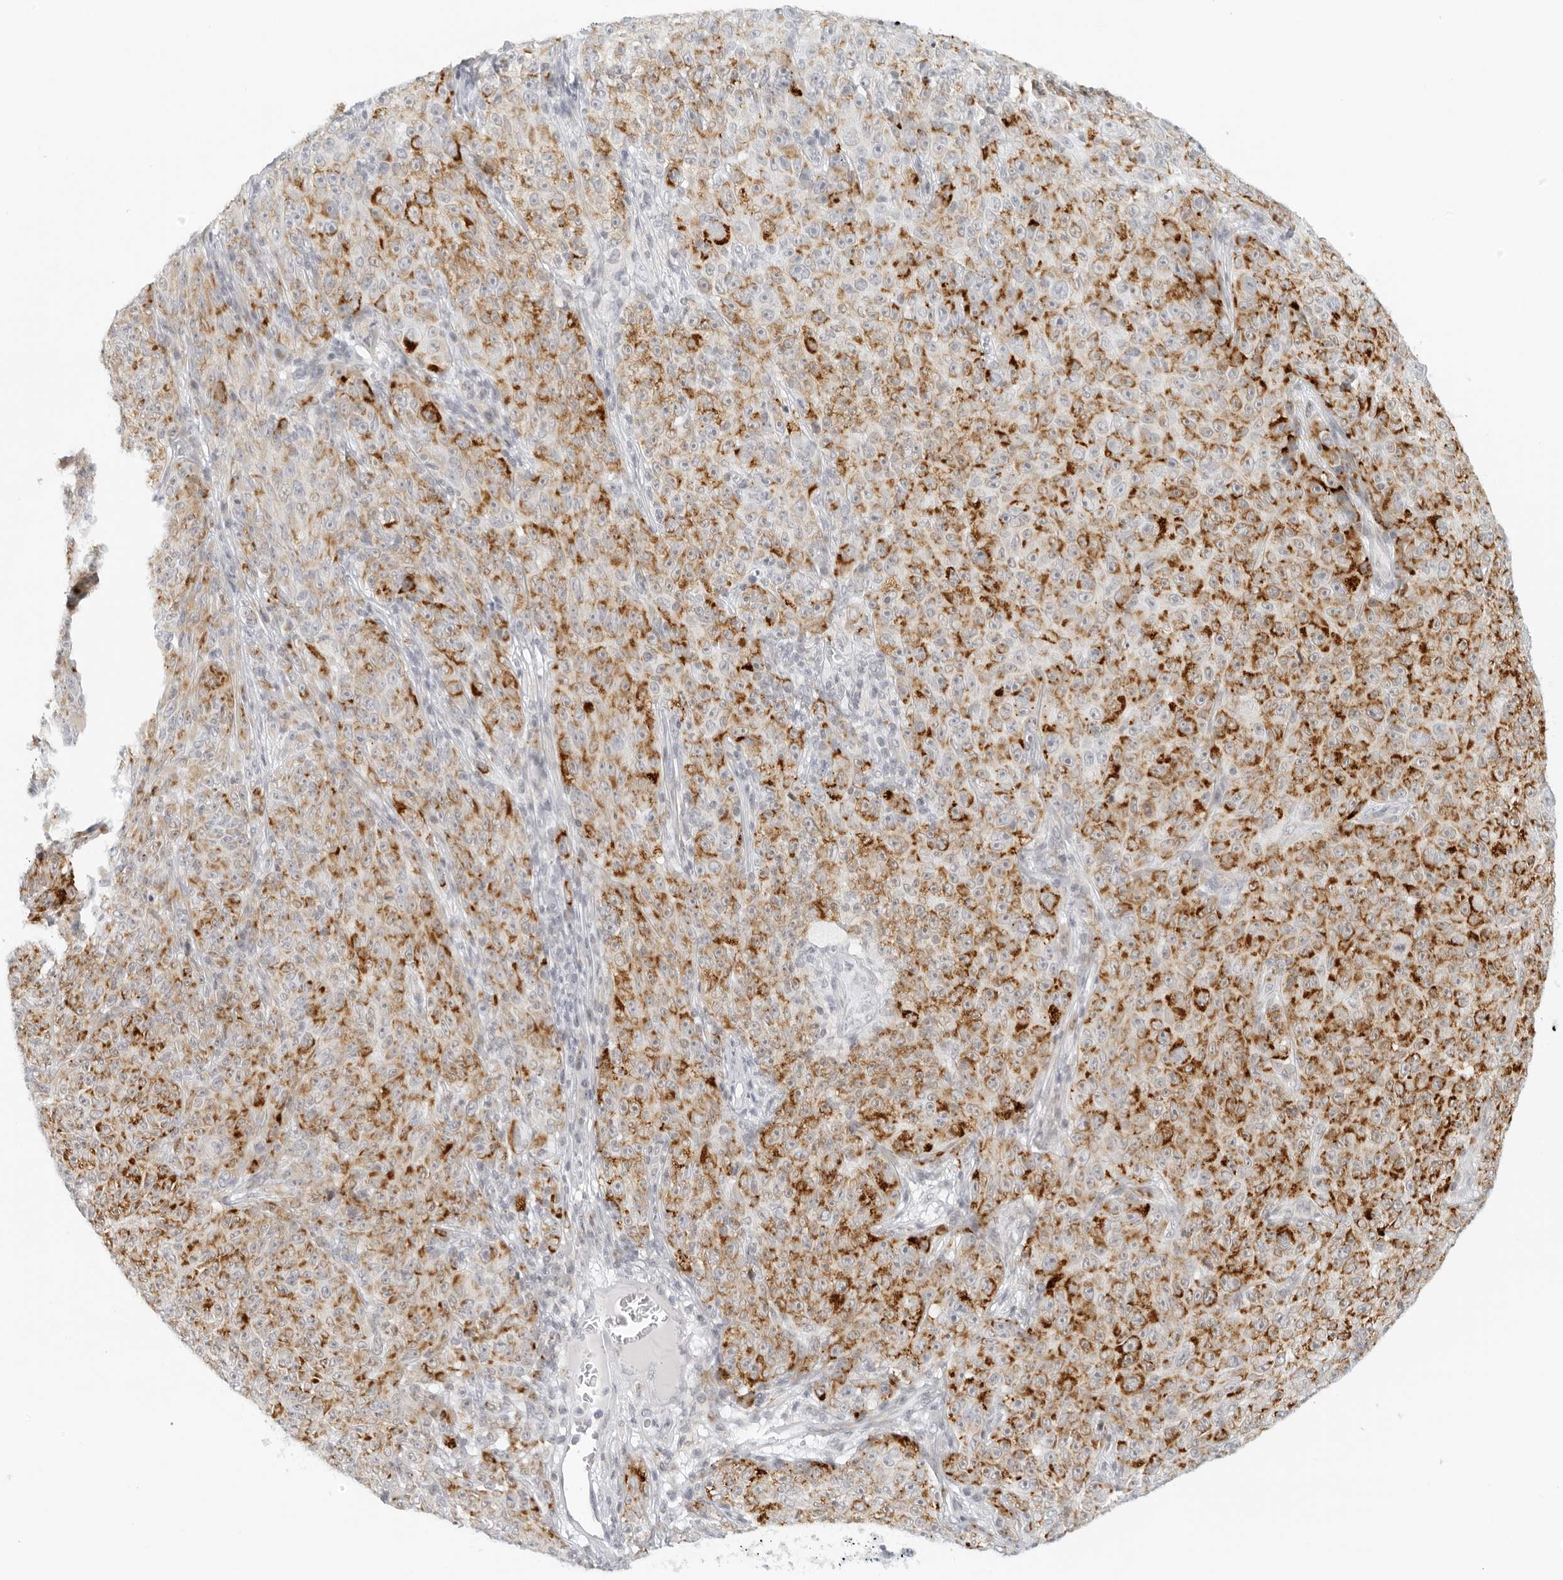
{"staining": {"intensity": "strong", "quantity": "25%-75%", "location": "cytoplasmic/membranous"}, "tissue": "melanoma", "cell_type": "Tumor cells", "image_type": "cancer", "snomed": [{"axis": "morphology", "description": "Malignant melanoma, NOS"}, {"axis": "topography", "description": "Skin"}], "caption": "A high amount of strong cytoplasmic/membranous positivity is present in approximately 25%-75% of tumor cells in melanoma tissue. The staining was performed using DAB, with brown indicating positive protein expression. Nuclei are stained blue with hematoxylin.", "gene": "RPS6KC1", "patient": {"sex": "female", "age": 82}}